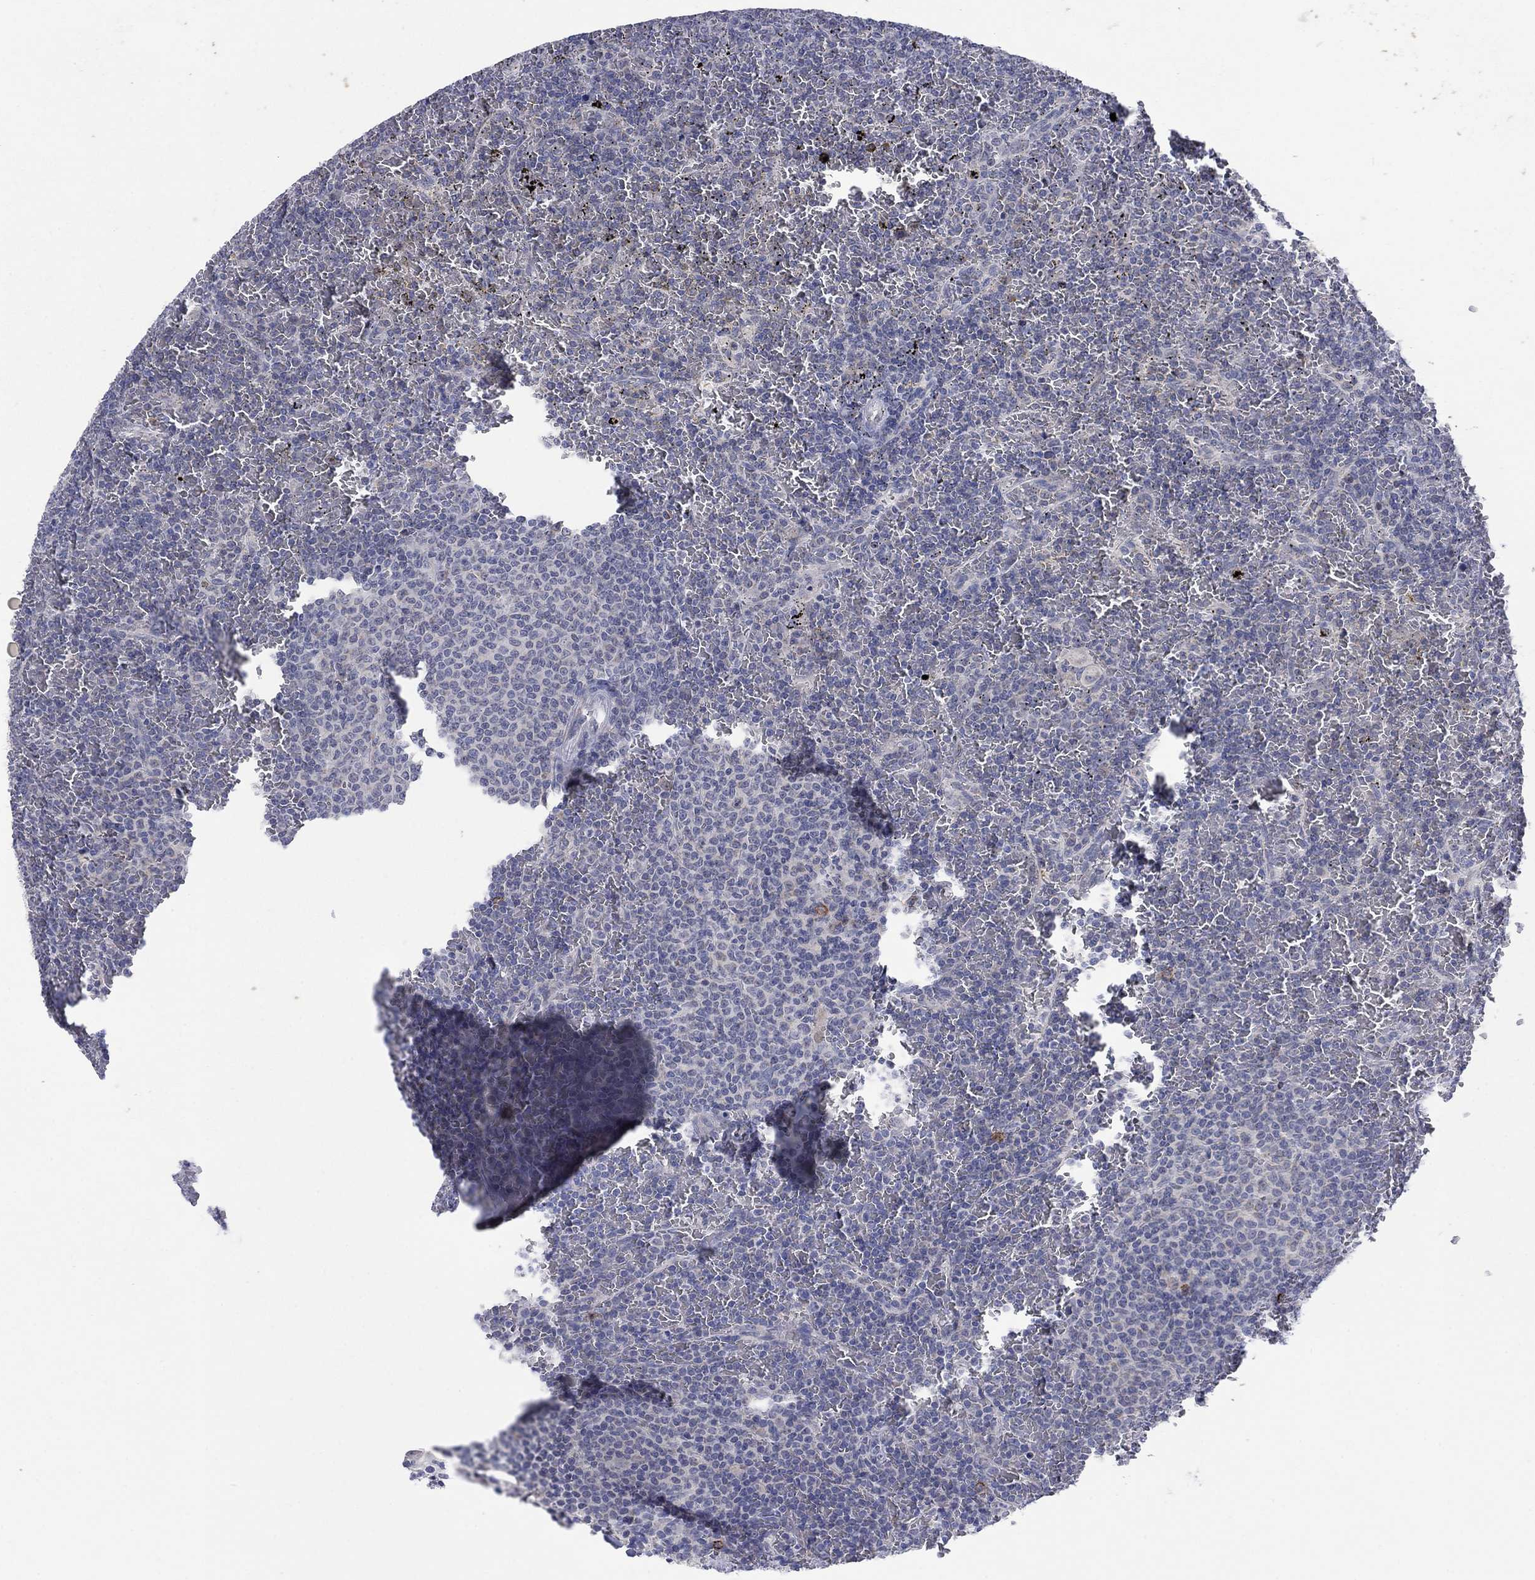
{"staining": {"intensity": "negative", "quantity": "none", "location": "none"}, "tissue": "lymphoma", "cell_type": "Tumor cells", "image_type": "cancer", "snomed": [{"axis": "morphology", "description": "Malignant lymphoma, non-Hodgkin's type, Low grade"}, {"axis": "topography", "description": "Spleen"}], "caption": "This photomicrograph is of malignant lymphoma, non-Hodgkin's type (low-grade) stained with IHC to label a protein in brown with the nuclei are counter-stained blue. There is no positivity in tumor cells.", "gene": "SDC1", "patient": {"sex": "female", "age": 77}}